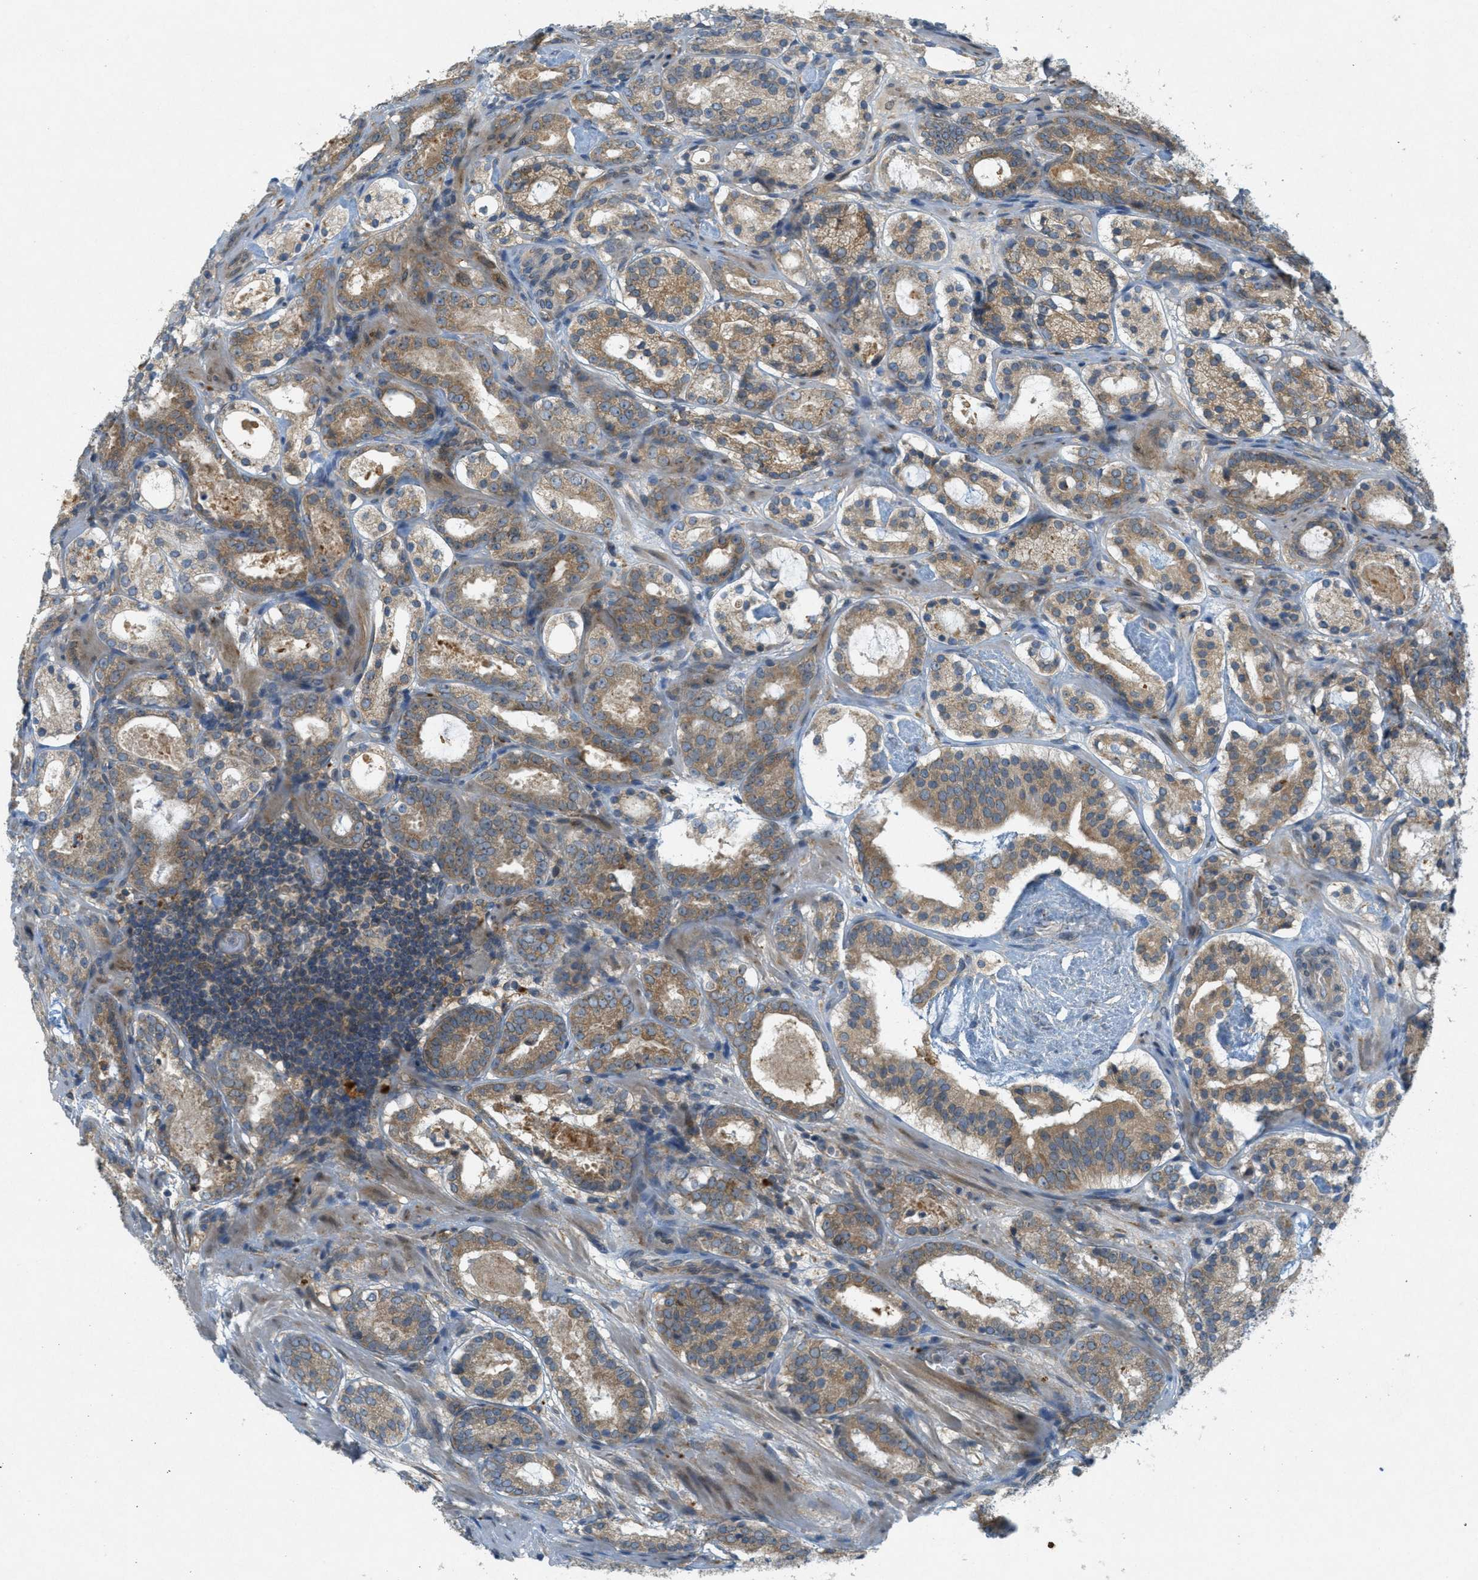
{"staining": {"intensity": "moderate", "quantity": ">75%", "location": "cytoplasmic/membranous"}, "tissue": "prostate cancer", "cell_type": "Tumor cells", "image_type": "cancer", "snomed": [{"axis": "morphology", "description": "Adenocarcinoma, Low grade"}, {"axis": "topography", "description": "Prostate"}], "caption": "Immunohistochemistry (DAB) staining of prostate low-grade adenocarcinoma shows moderate cytoplasmic/membranous protein expression in approximately >75% of tumor cells. (DAB (3,3'-diaminobenzidine) = brown stain, brightfield microscopy at high magnification).", "gene": "SIGMAR1", "patient": {"sex": "male", "age": 69}}